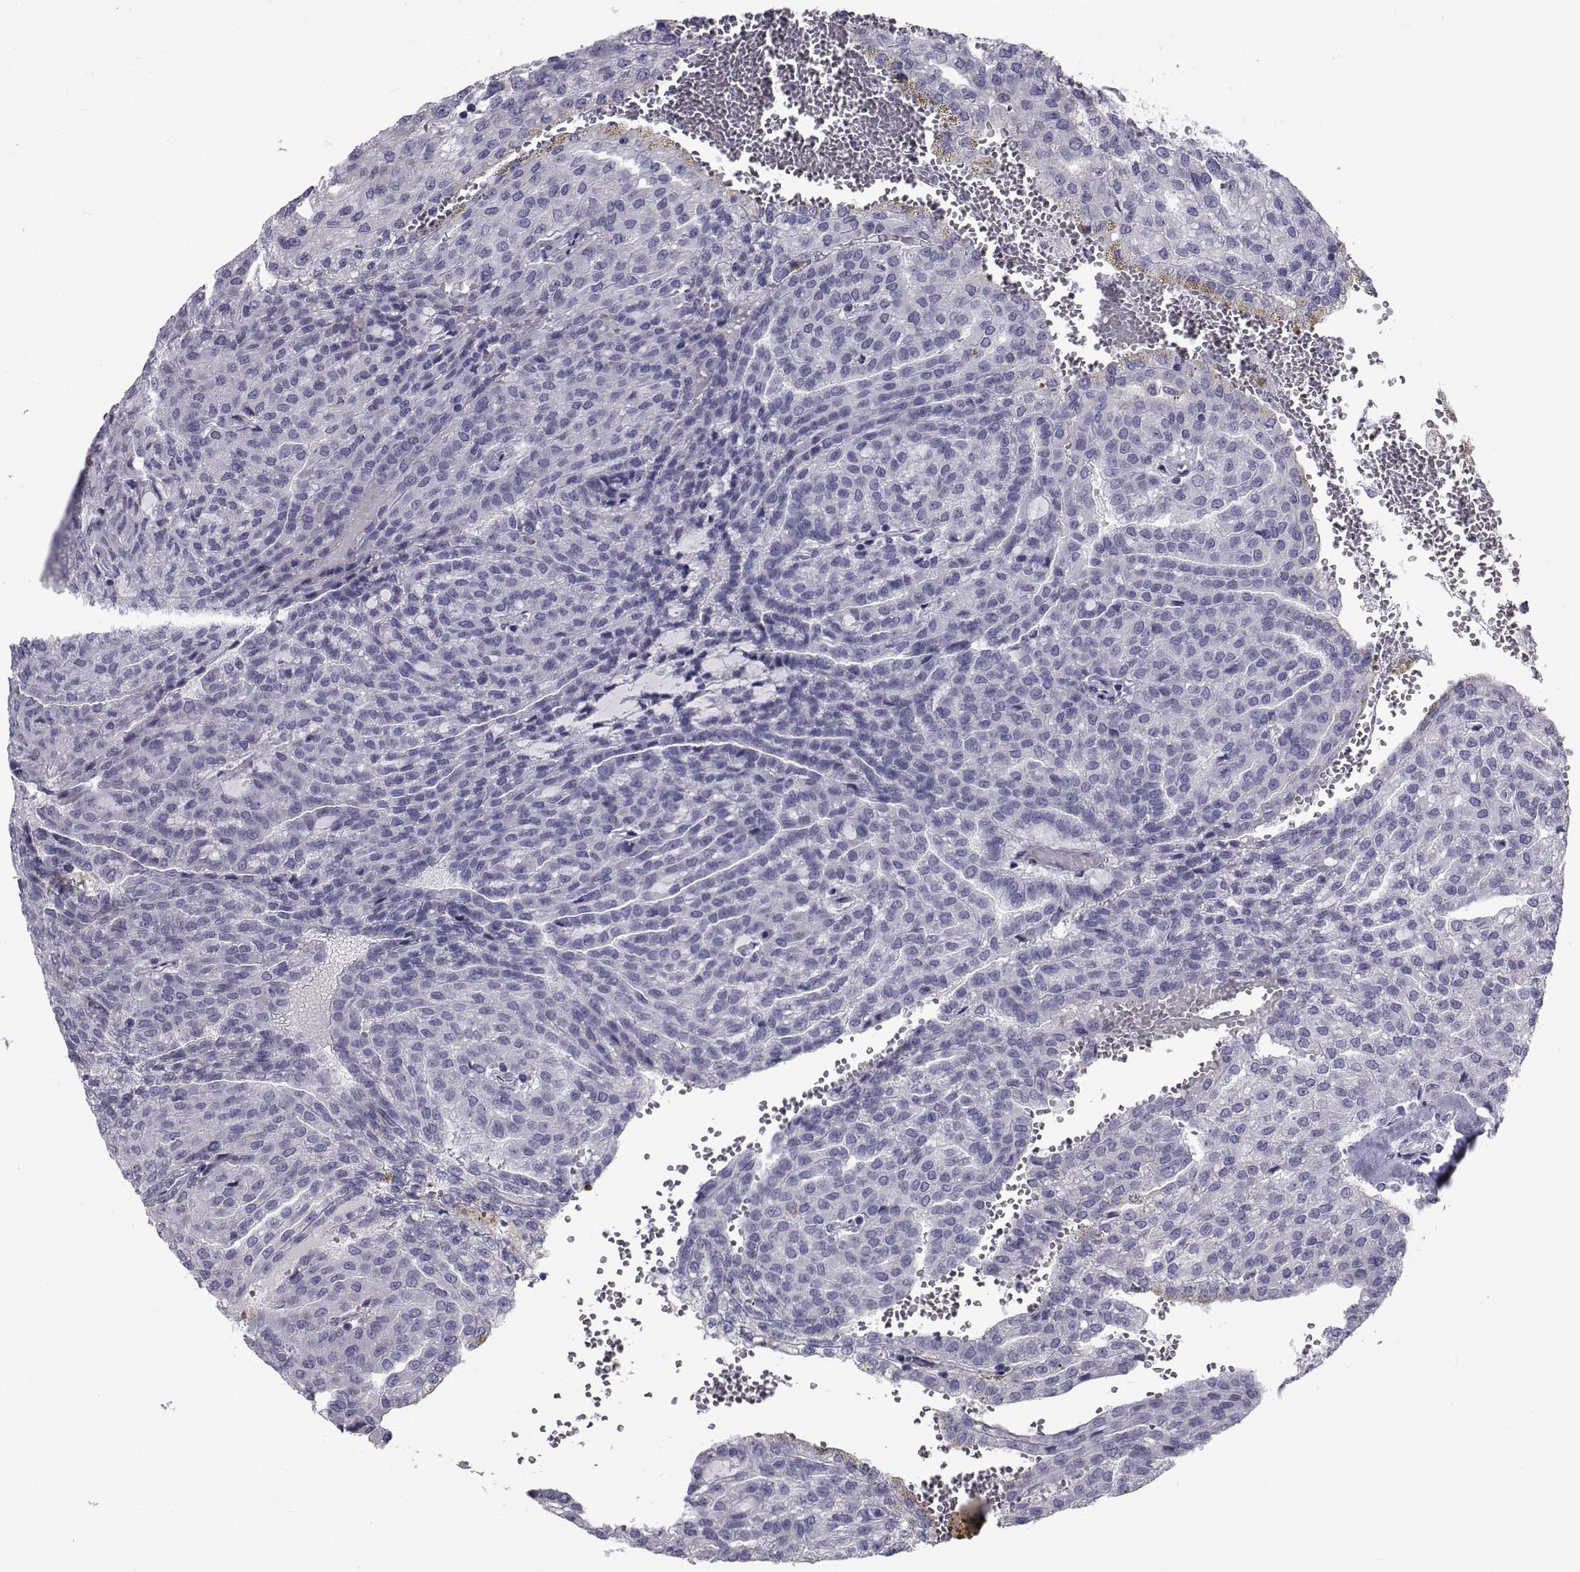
{"staining": {"intensity": "negative", "quantity": "none", "location": "none"}, "tissue": "renal cancer", "cell_type": "Tumor cells", "image_type": "cancer", "snomed": [{"axis": "morphology", "description": "Adenocarcinoma, NOS"}, {"axis": "topography", "description": "Kidney"}], "caption": "DAB immunohistochemical staining of renal adenocarcinoma demonstrates no significant expression in tumor cells.", "gene": "FDXR", "patient": {"sex": "male", "age": 63}}